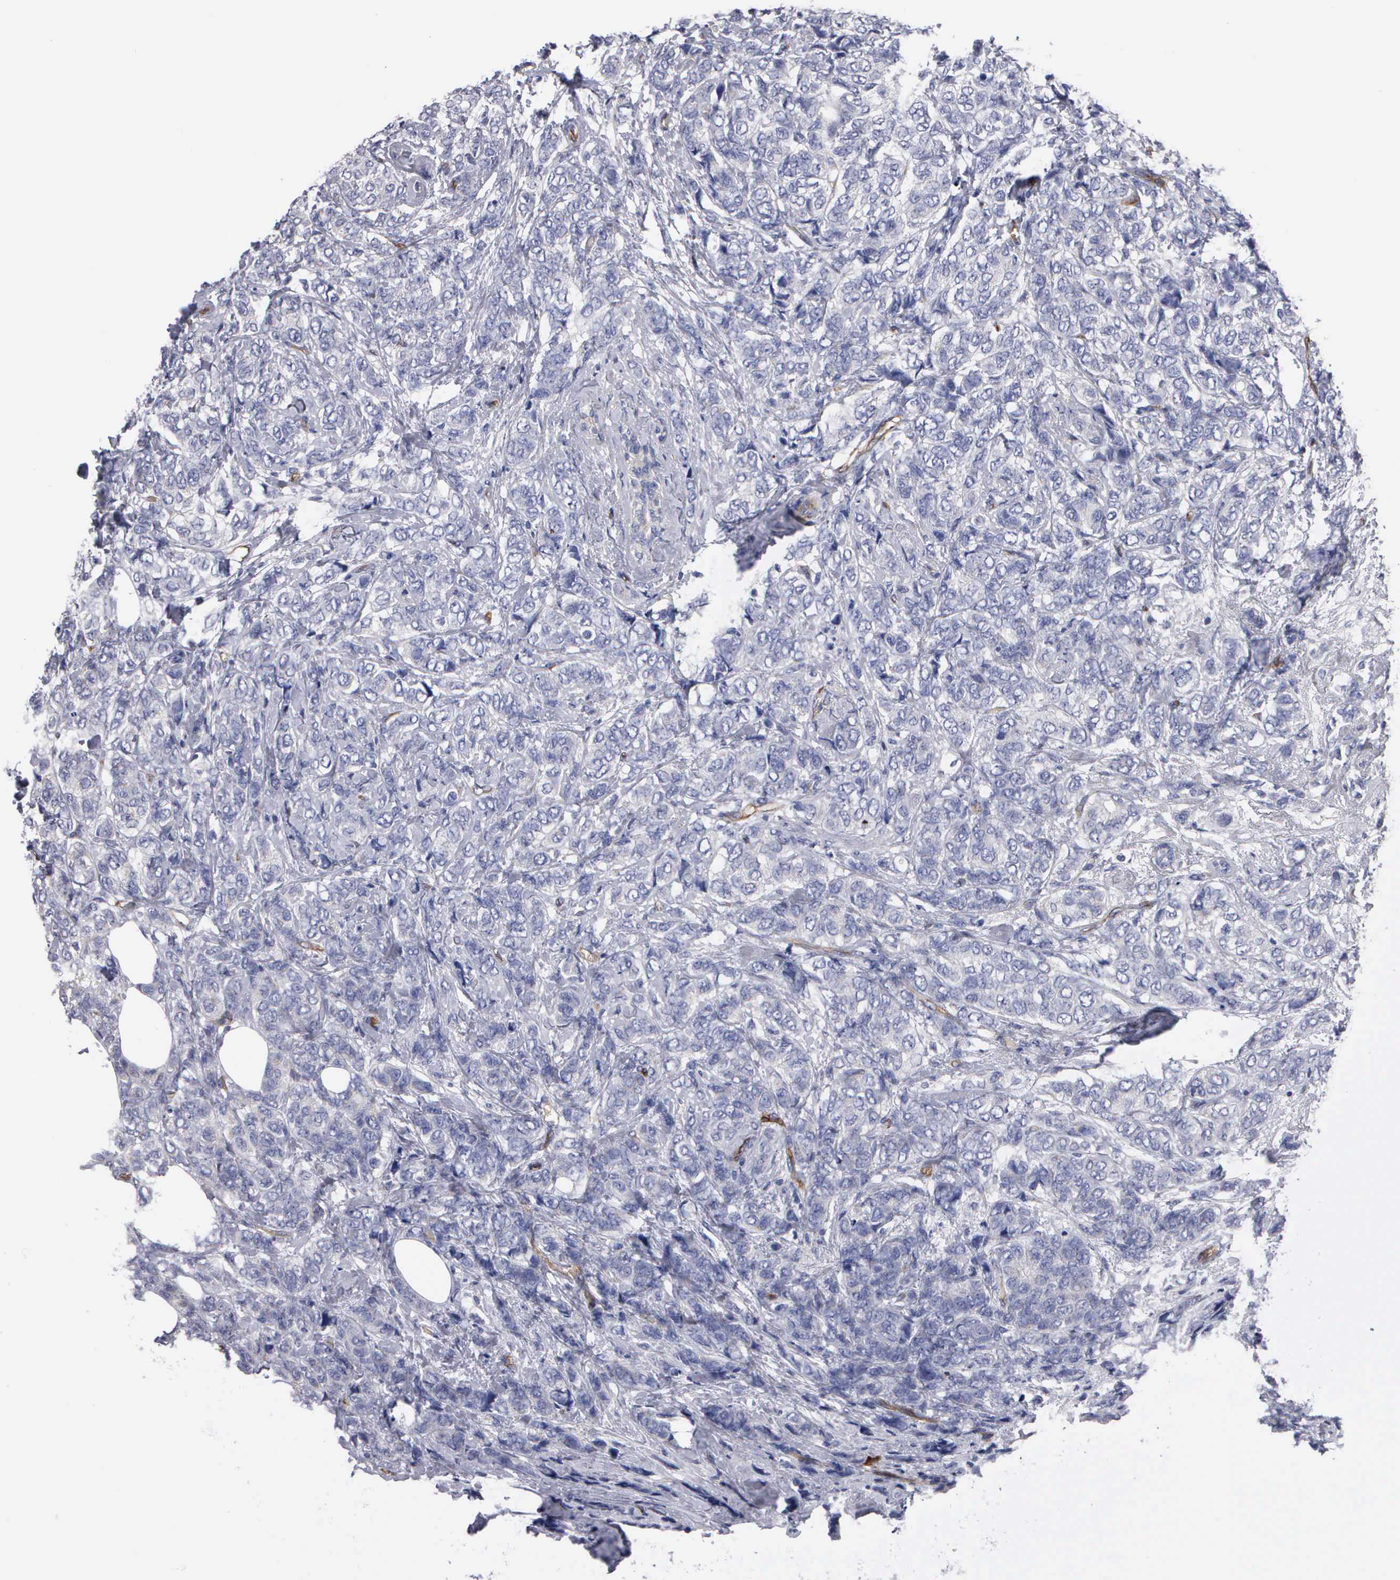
{"staining": {"intensity": "negative", "quantity": "none", "location": "none"}, "tissue": "breast cancer", "cell_type": "Tumor cells", "image_type": "cancer", "snomed": [{"axis": "morphology", "description": "Lobular carcinoma"}, {"axis": "topography", "description": "Breast"}], "caption": "DAB immunohistochemical staining of human breast cancer exhibits no significant staining in tumor cells.", "gene": "RDX", "patient": {"sex": "female", "age": 60}}